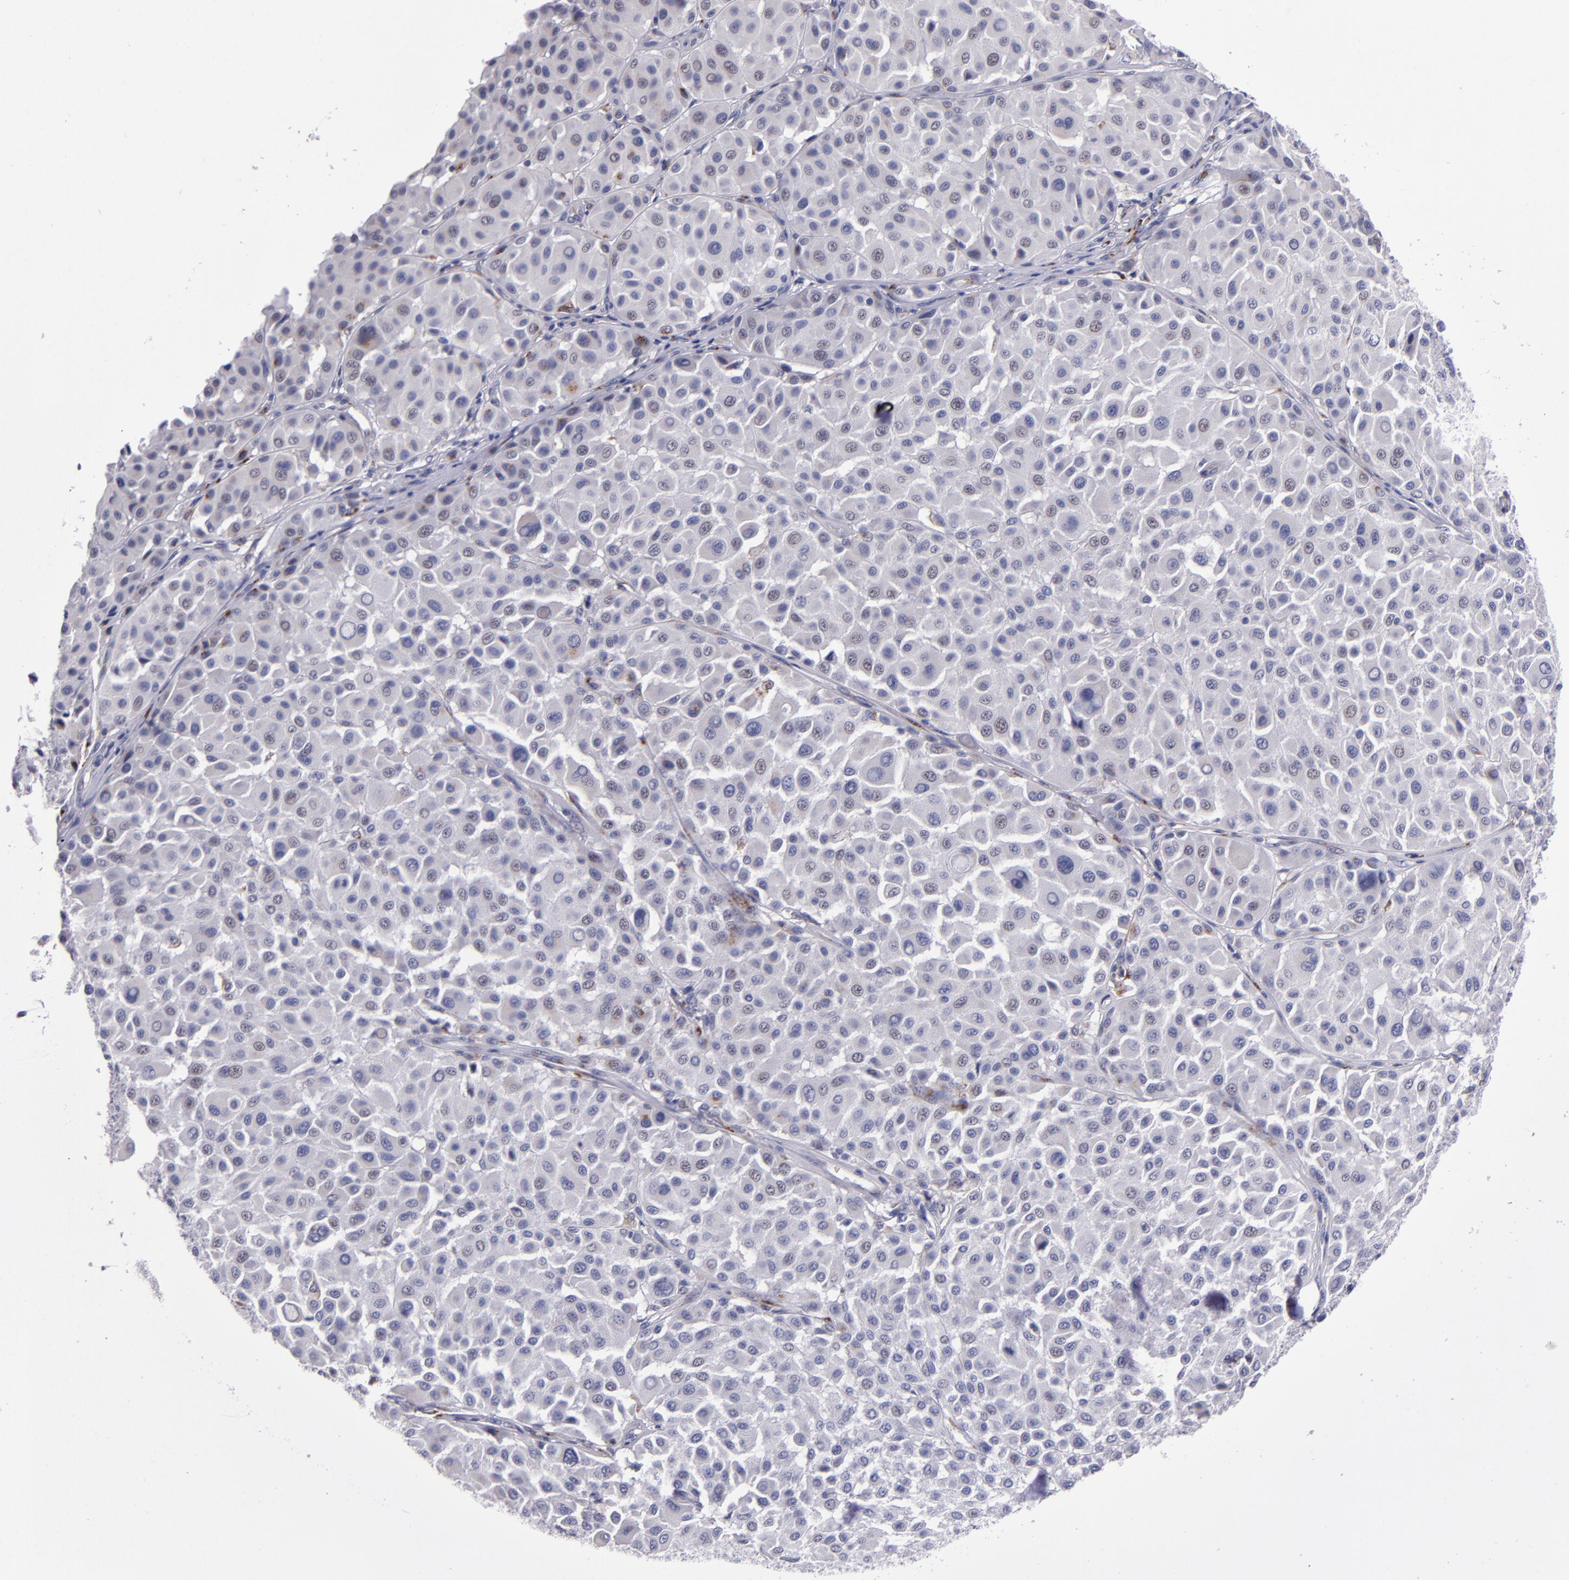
{"staining": {"intensity": "negative", "quantity": "none", "location": "none"}, "tissue": "melanoma", "cell_type": "Tumor cells", "image_type": "cancer", "snomed": [{"axis": "morphology", "description": "Malignant melanoma, Metastatic site"}, {"axis": "topography", "description": "Soft tissue"}], "caption": "Tumor cells show no significant positivity in melanoma.", "gene": "RAB41", "patient": {"sex": "male", "age": 41}}